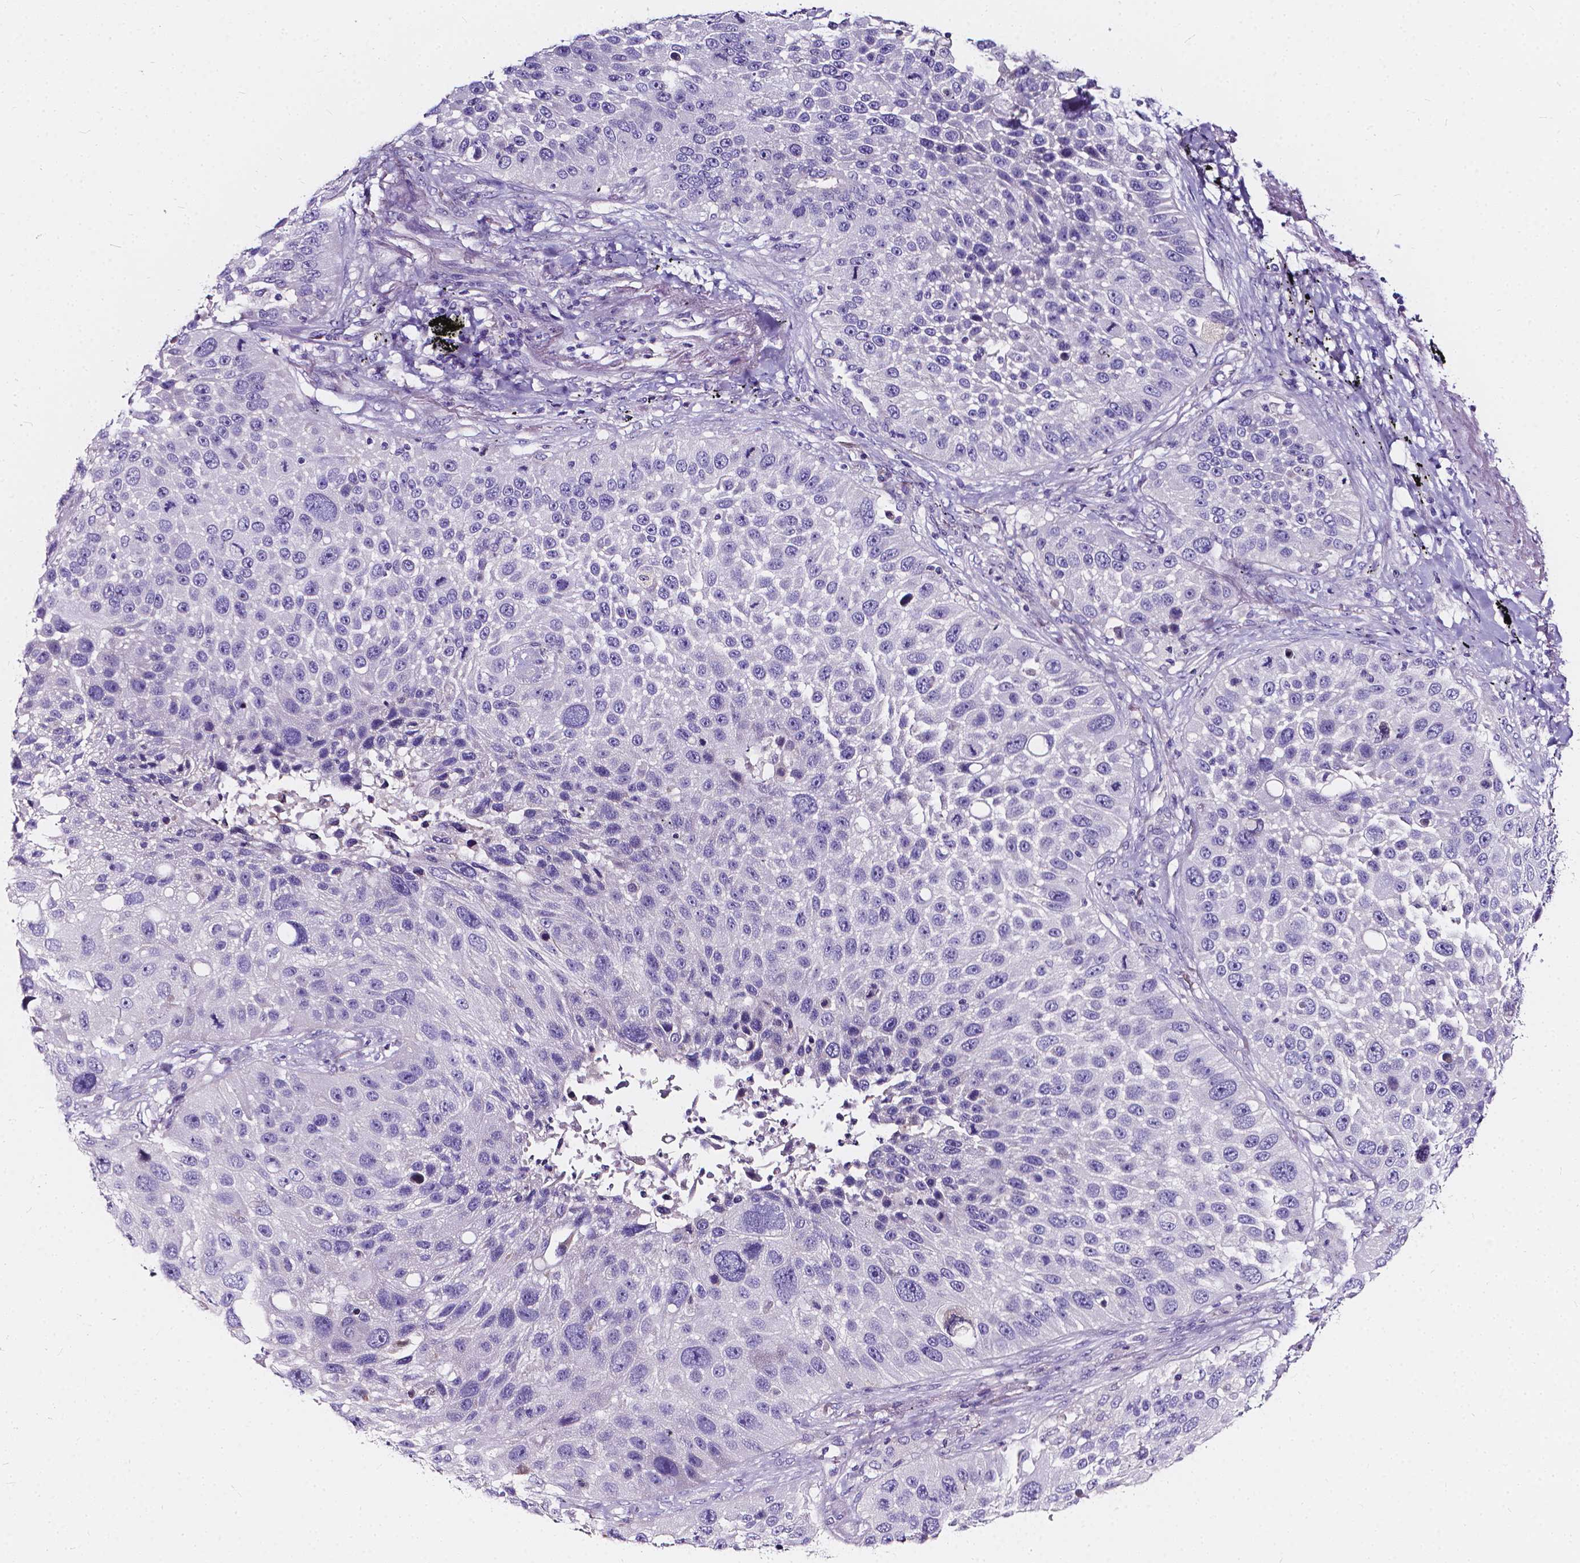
{"staining": {"intensity": "negative", "quantity": "none", "location": "none"}, "tissue": "lung cancer", "cell_type": "Tumor cells", "image_type": "cancer", "snomed": [{"axis": "morphology", "description": "Normal morphology"}, {"axis": "morphology", "description": "Squamous cell carcinoma, NOS"}, {"axis": "topography", "description": "Lymph node"}, {"axis": "topography", "description": "Lung"}], "caption": "A histopathology image of lung cancer stained for a protein reveals no brown staining in tumor cells.", "gene": "CLSTN2", "patient": {"sex": "male", "age": 67}}